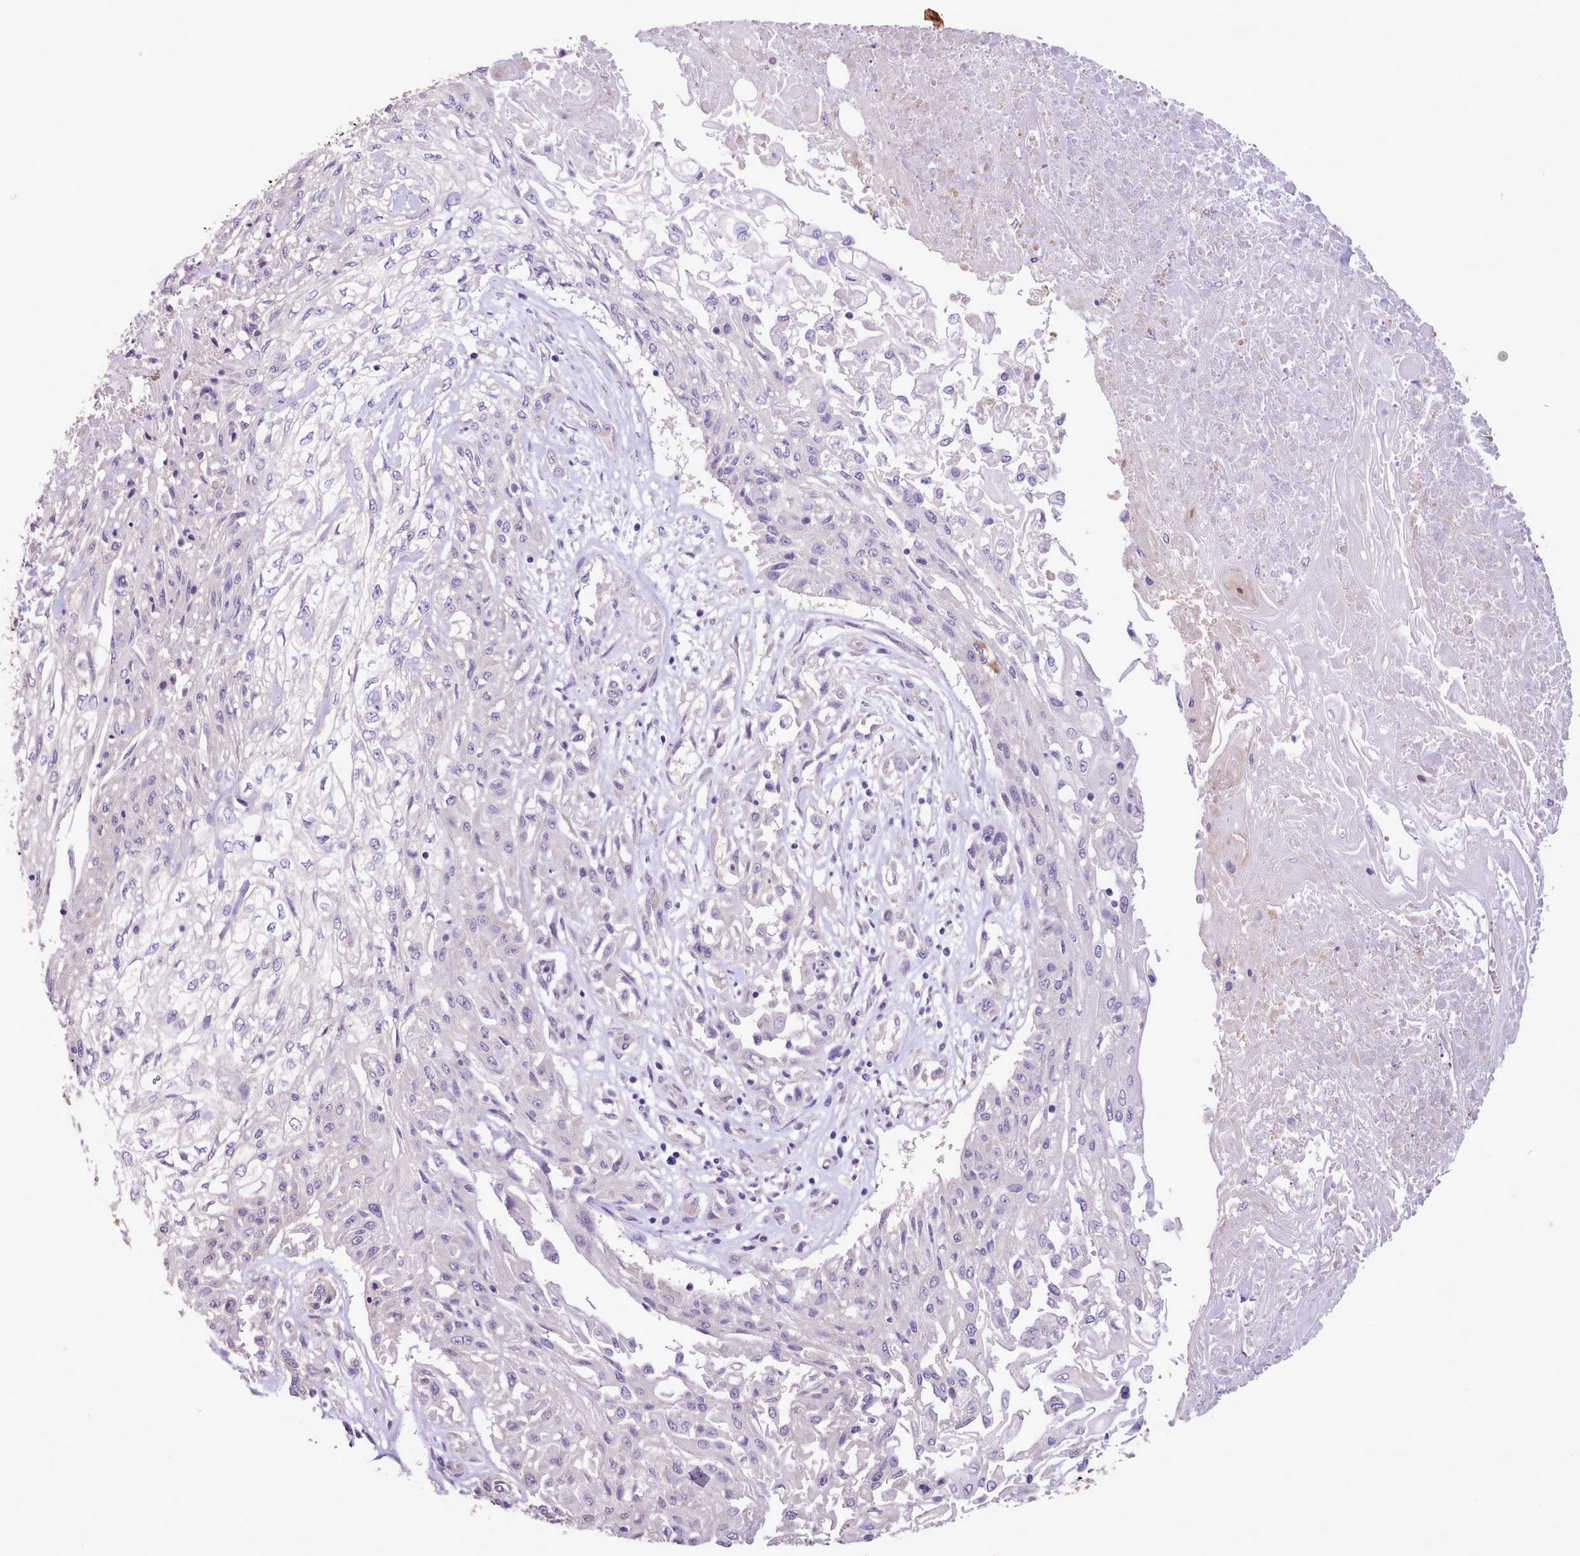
{"staining": {"intensity": "negative", "quantity": "none", "location": "none"}, "tissue": "skin cancer", "cell_type": "Tumor cells", "image_type": "cancer", "snomed": [{"axis": "morphology", "description": "Squamous cell carcinoma, NOS"}, {"axis": "morphology", "description": "Squamous cell carcinoma, metastatic, NOS"}, {"axis": "topography", "description": "Skin"}, {"axis": "topography", "description": "Lymph node"}], "caption": "Histopathology image shows no significant protein staining in tumor cells of skin cancer (squamous cell carcinoma).", "gene": "ZNF607", "patient": {"sex": "male", "age": 75}}